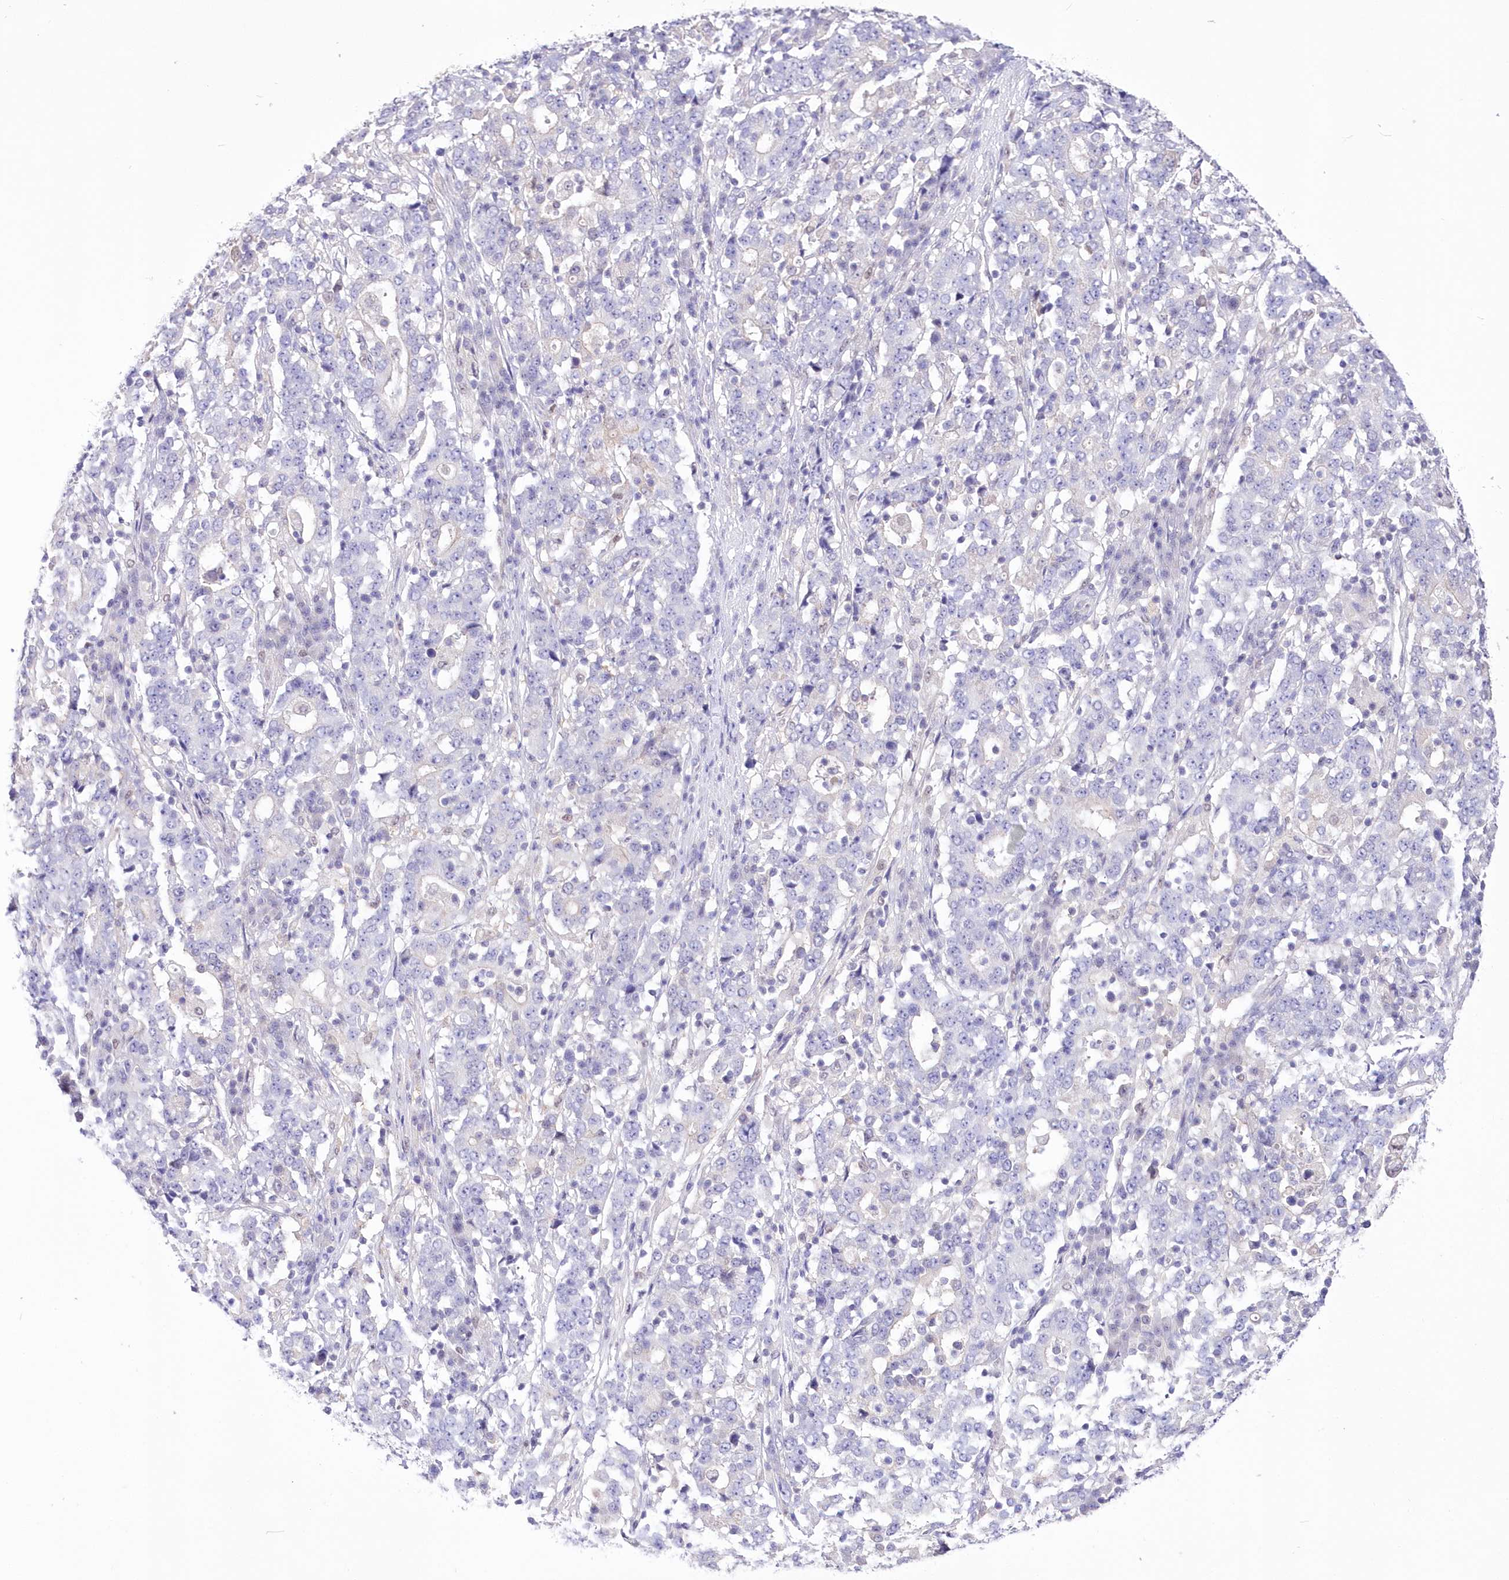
{"staining": {"intensity": "negative", "quantity": "none", "location": "none"}, "tissue": "stomach cancer", "cell_type": "Tumor cells", "image_type": "cancer", "snomed": [{"axis": "morphology", "description": "Adenocarcinoma, NOS"}, {"axis": "topography", "description": "Stomach"}], "caption": "A photomicrograph of stomach cancer stained for a protein shows no brown staining in tumor cells.", "gene": "UBA6", "patient": {"sex": "male", "age": 59}}